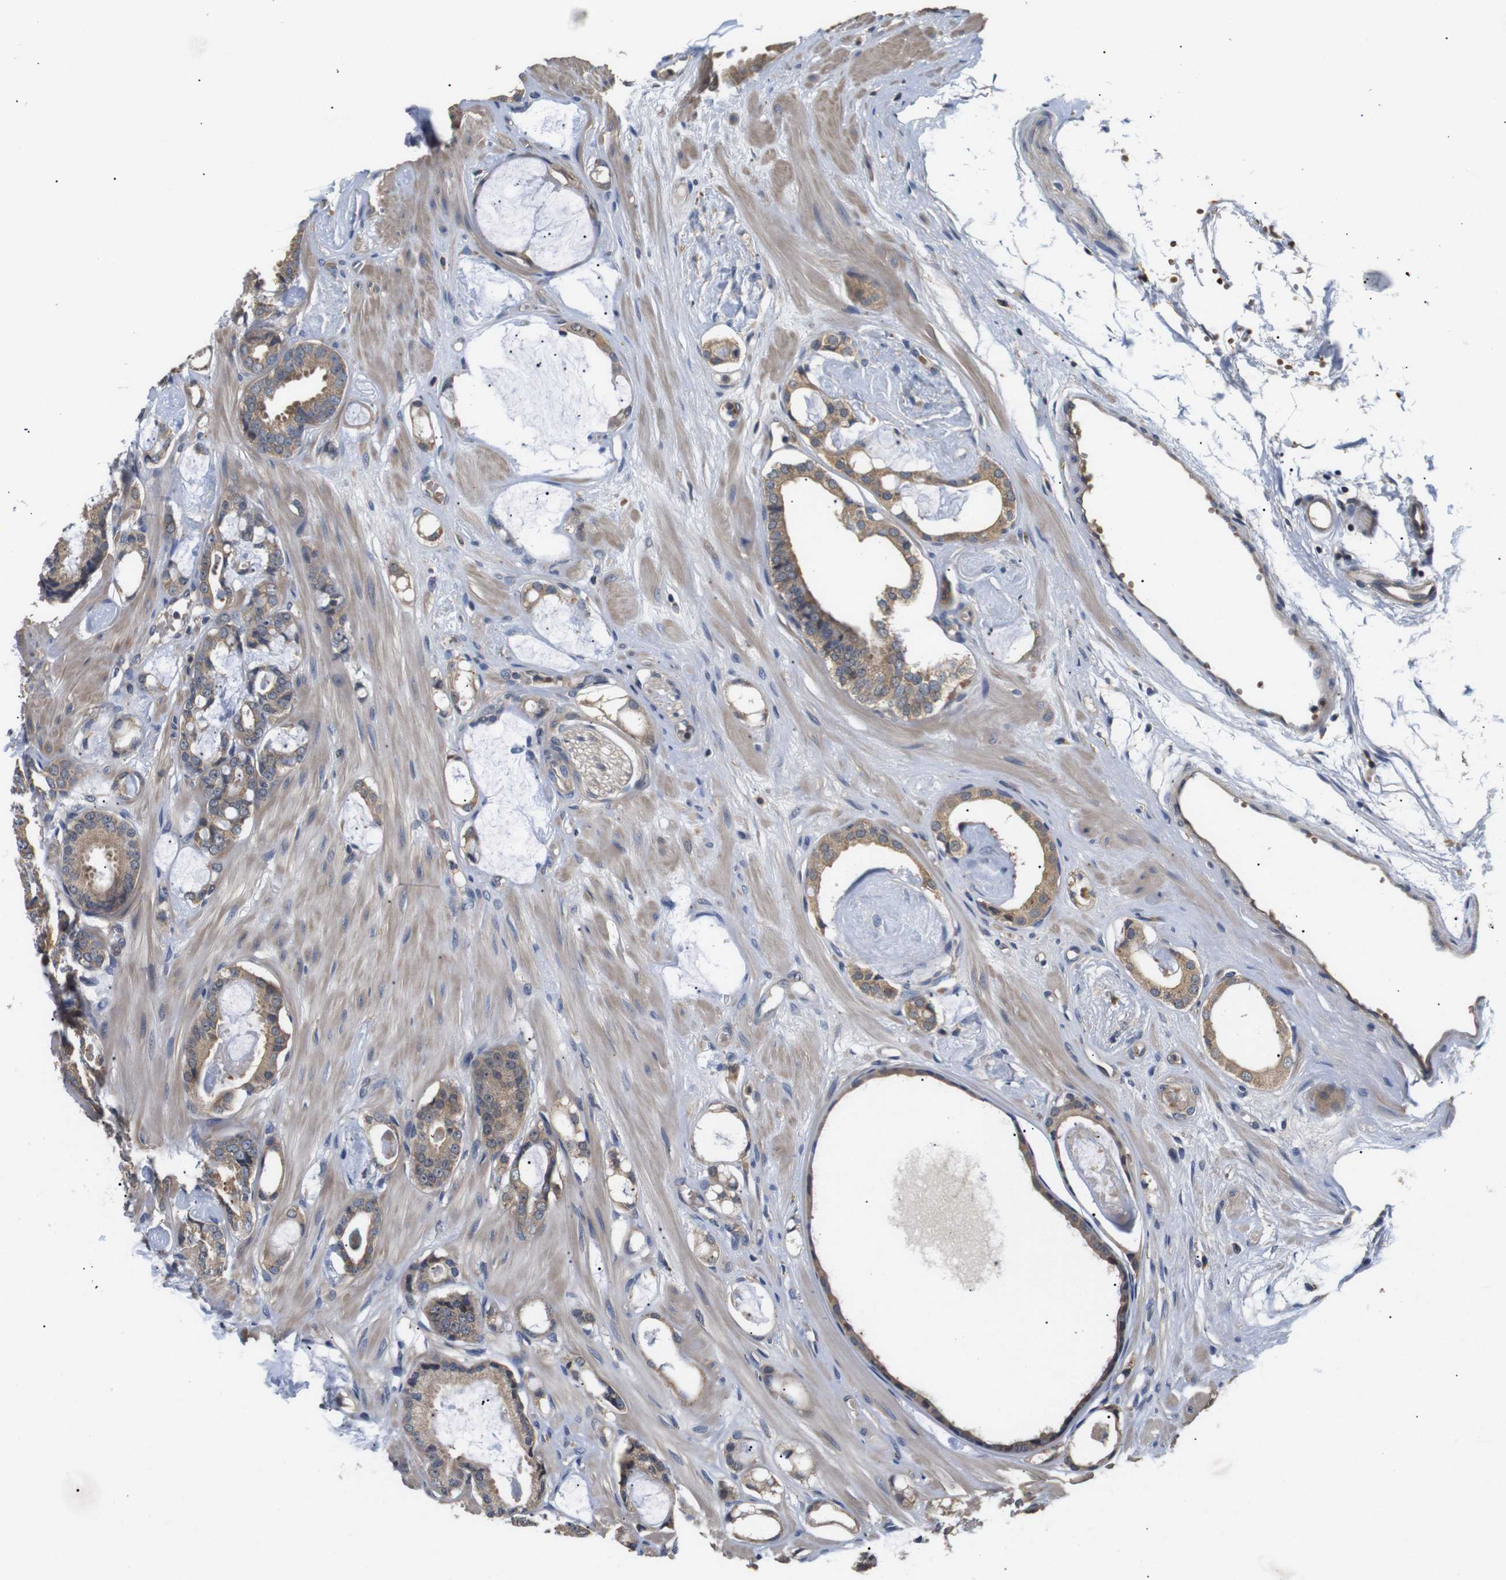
{"staining": {"intensity": "moderate", "quantity": ">75%", "location": "cytoplasmic/membranous"}, "tissue": "prostate cancer", "cell_type": "Tumor cells", "image_type": "cancer", "snomed": [{"axis": "morphology", "description": "Adenocarcinoma, Low grade"}, {"axis": "topography", "description": "Prostate"}], "caption": "The immunohistochemical stain labels moderate cytoplasmic/membranous positivity in tumor cells of prostate low-grade adenocarcinoma tissue. The protein is shown in brown color, while the nuclei are stained blue.", "gene": "DDR1", "patient": {"sex": "male", "age": 53}}